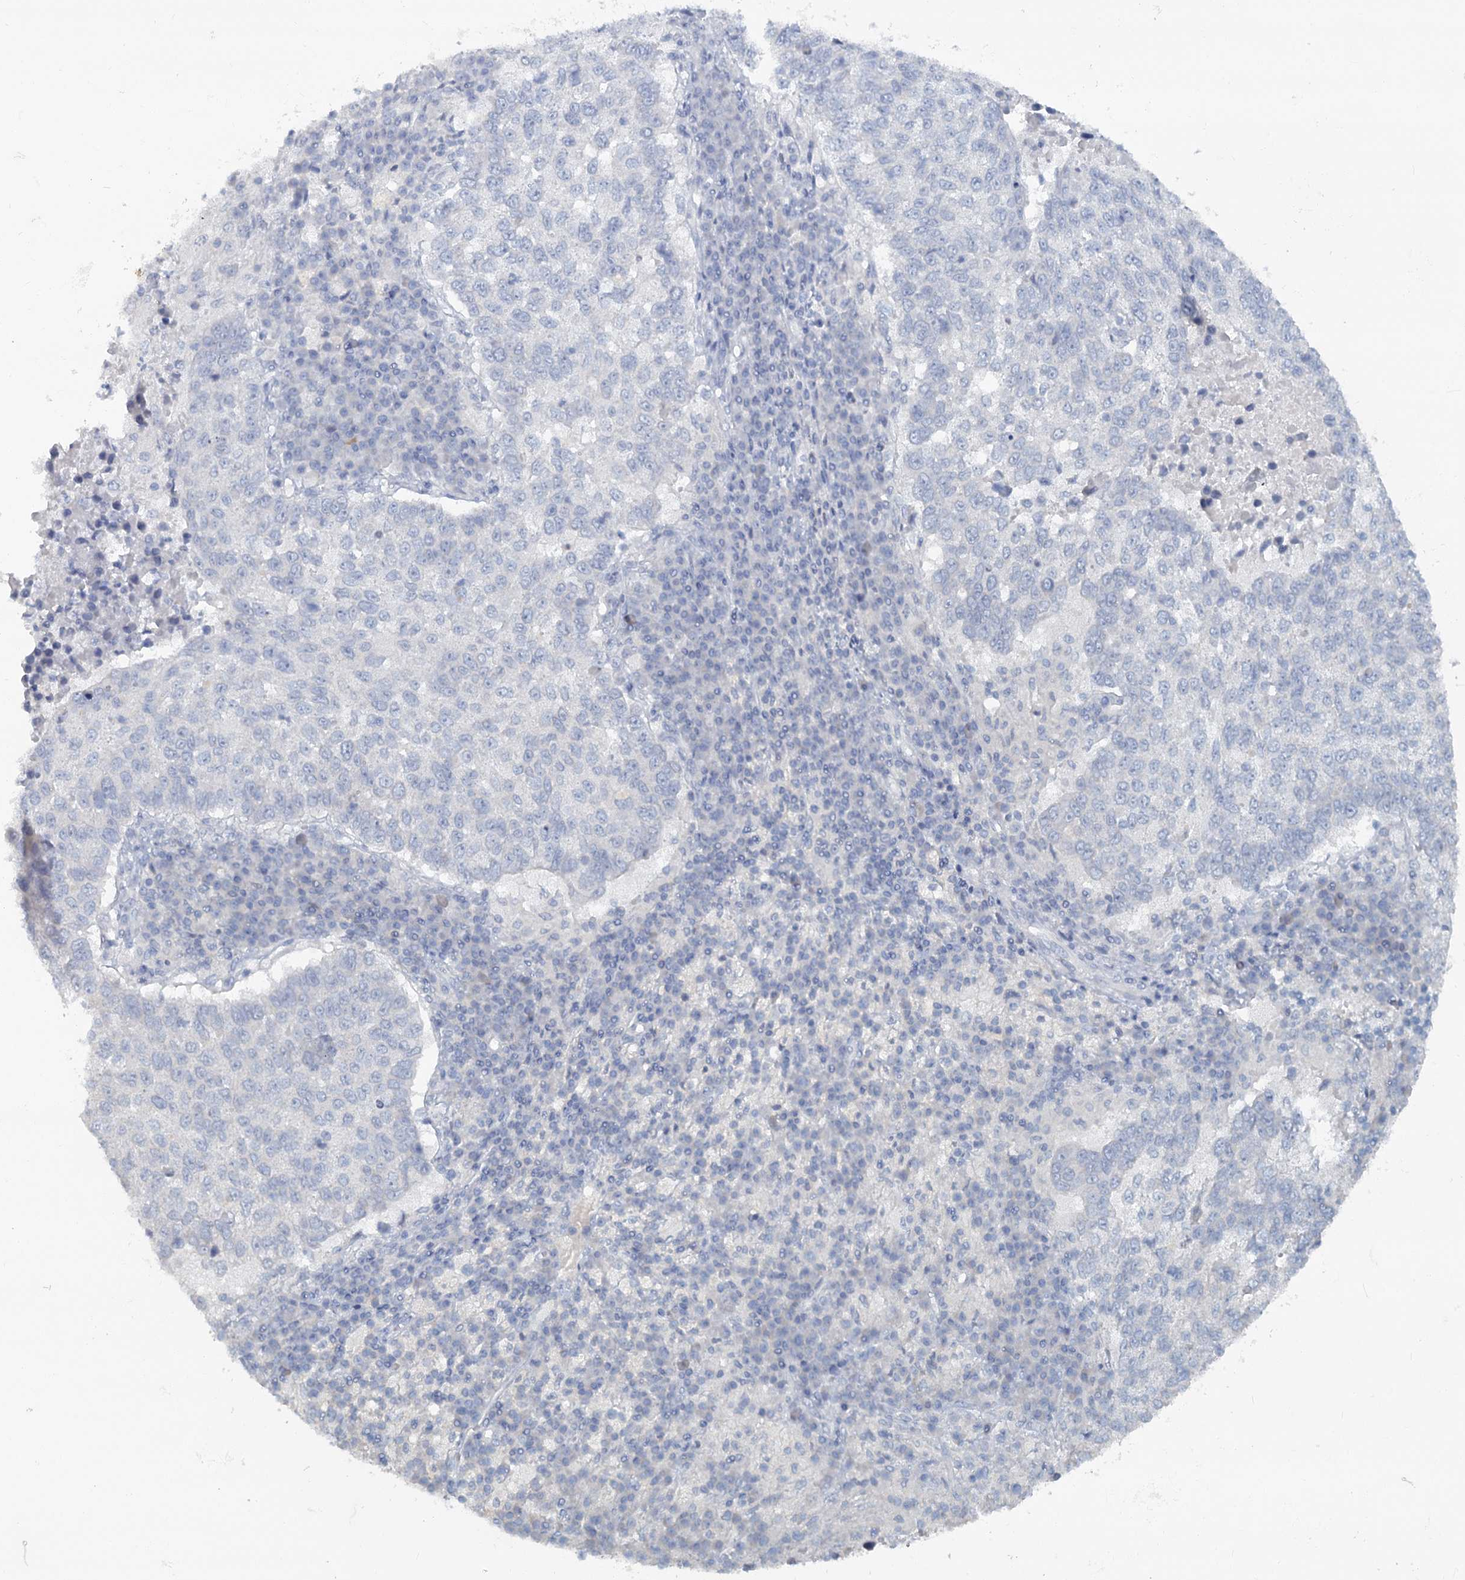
{"staining": {"intensity": "negative", "quantity": "none", "location": "none"}, "tissue": "lung cancer", "cell_type": "Tumor cells", "image_type": "cancer", "snomed": [{"axis": "morphology", "description": "Squamous cell carcinoma, NOS"}, {"axis": "topography", "description": "Lung"}], "caption": "DAB (3,3'-diaminobenzidine) immunohistochemical staining of squamous cell carcinoma (lung) demonstrates no significant expression in tumor cells.", "gene": "CHGA", "patient": {"sex": "male", "age": 73}}